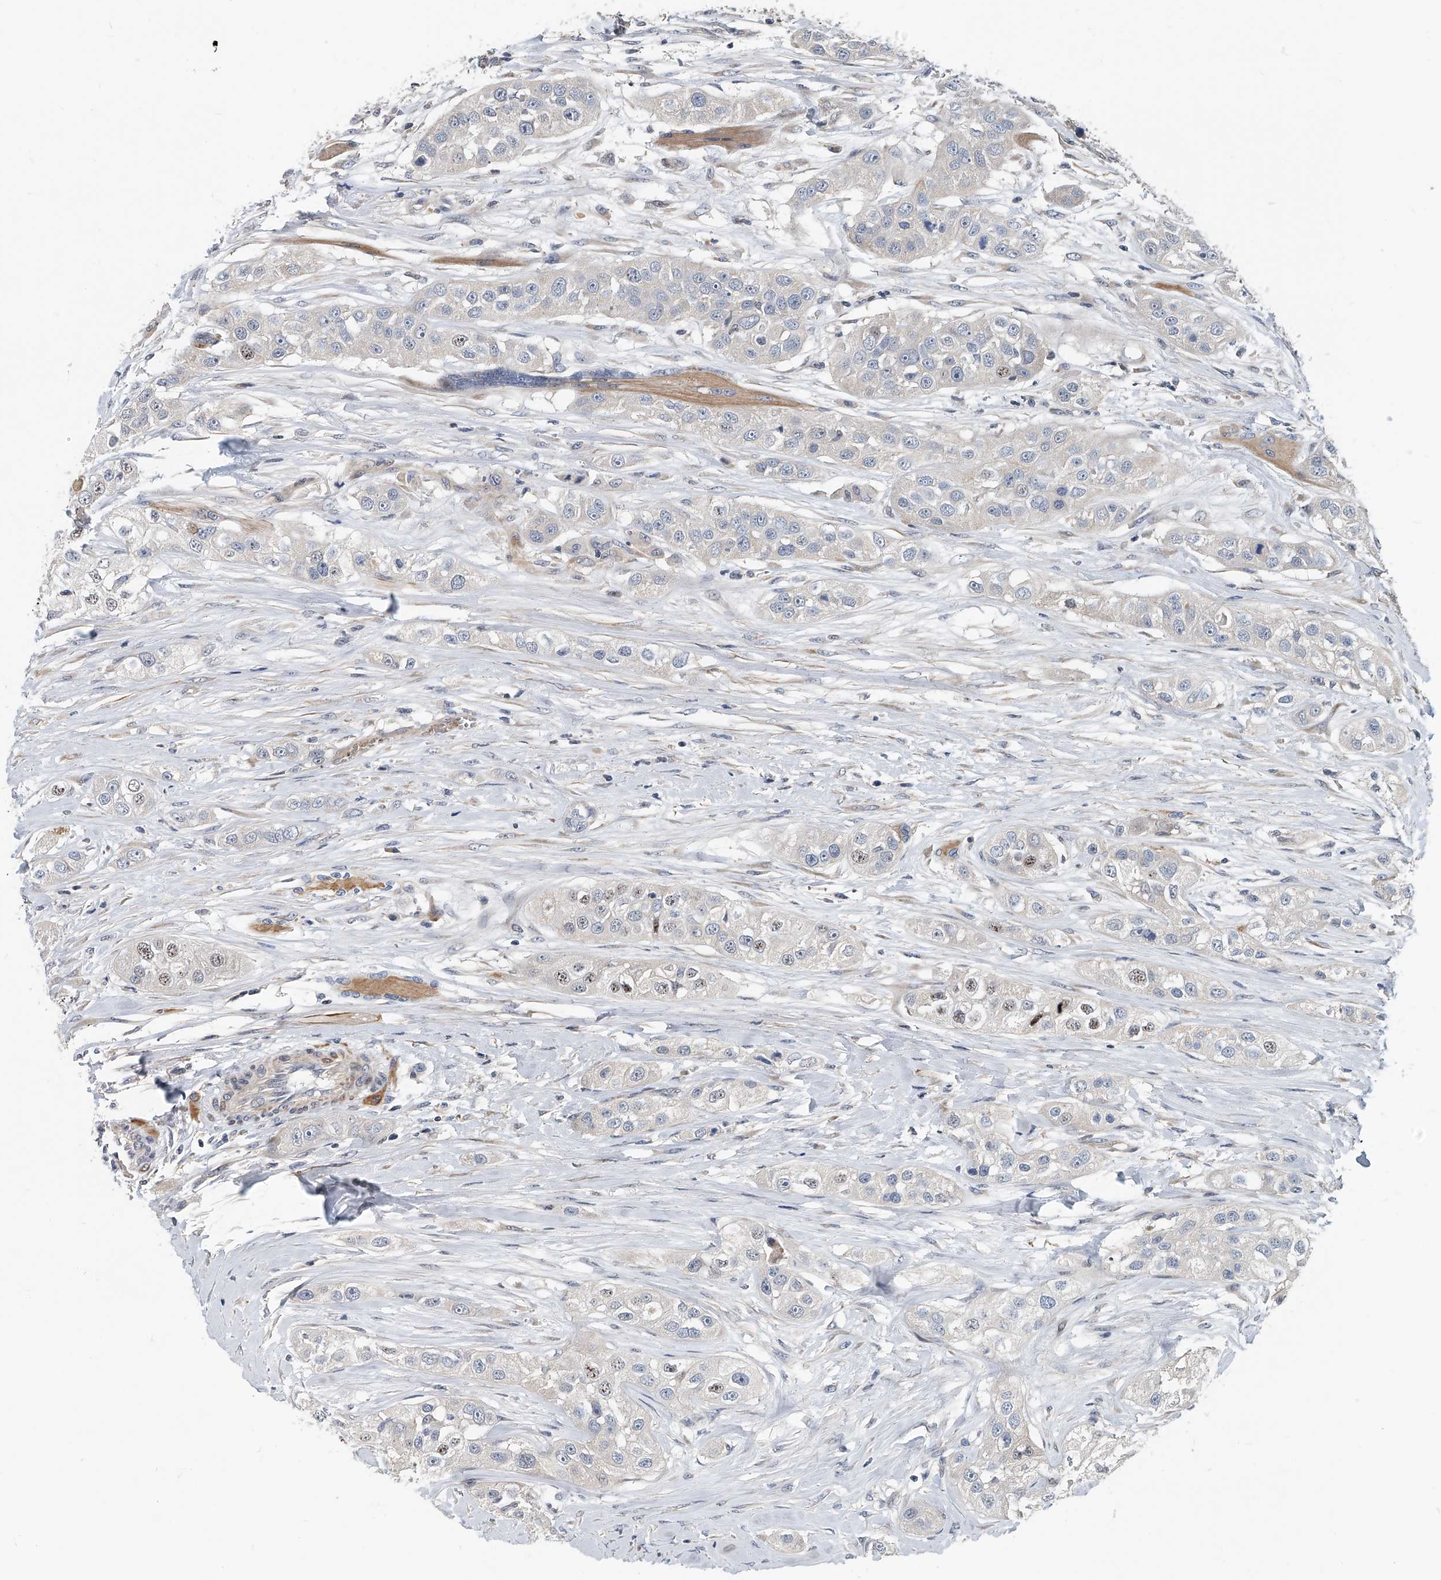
{"staining": {"intensity": "weak", "quantity": "25%-75%", "location": "nuclear"}, "tissue": "head and neck cancer", "cell_type": "Tumor cells", "image_type": "cancer", "snomed": [{"axis": "morphology", "description": "Normal tissue, NOS"}, {"axis": "morphology", "description": "Squamous cell carcinoma, NOS"}, {"axis": "topography", "description": "Skeletal muscle"}, {"axis": "topography", "description": "Head-Neck"}], "caption": "An image of head and neck cancer stained for a protein exhibits weak nuclear brown staining in tumor cells. (brown staining indicates protein expression, while blue staining denotes nuclei).", "gene": "CD200", "patient": {"sex": "male", "age": 51}}